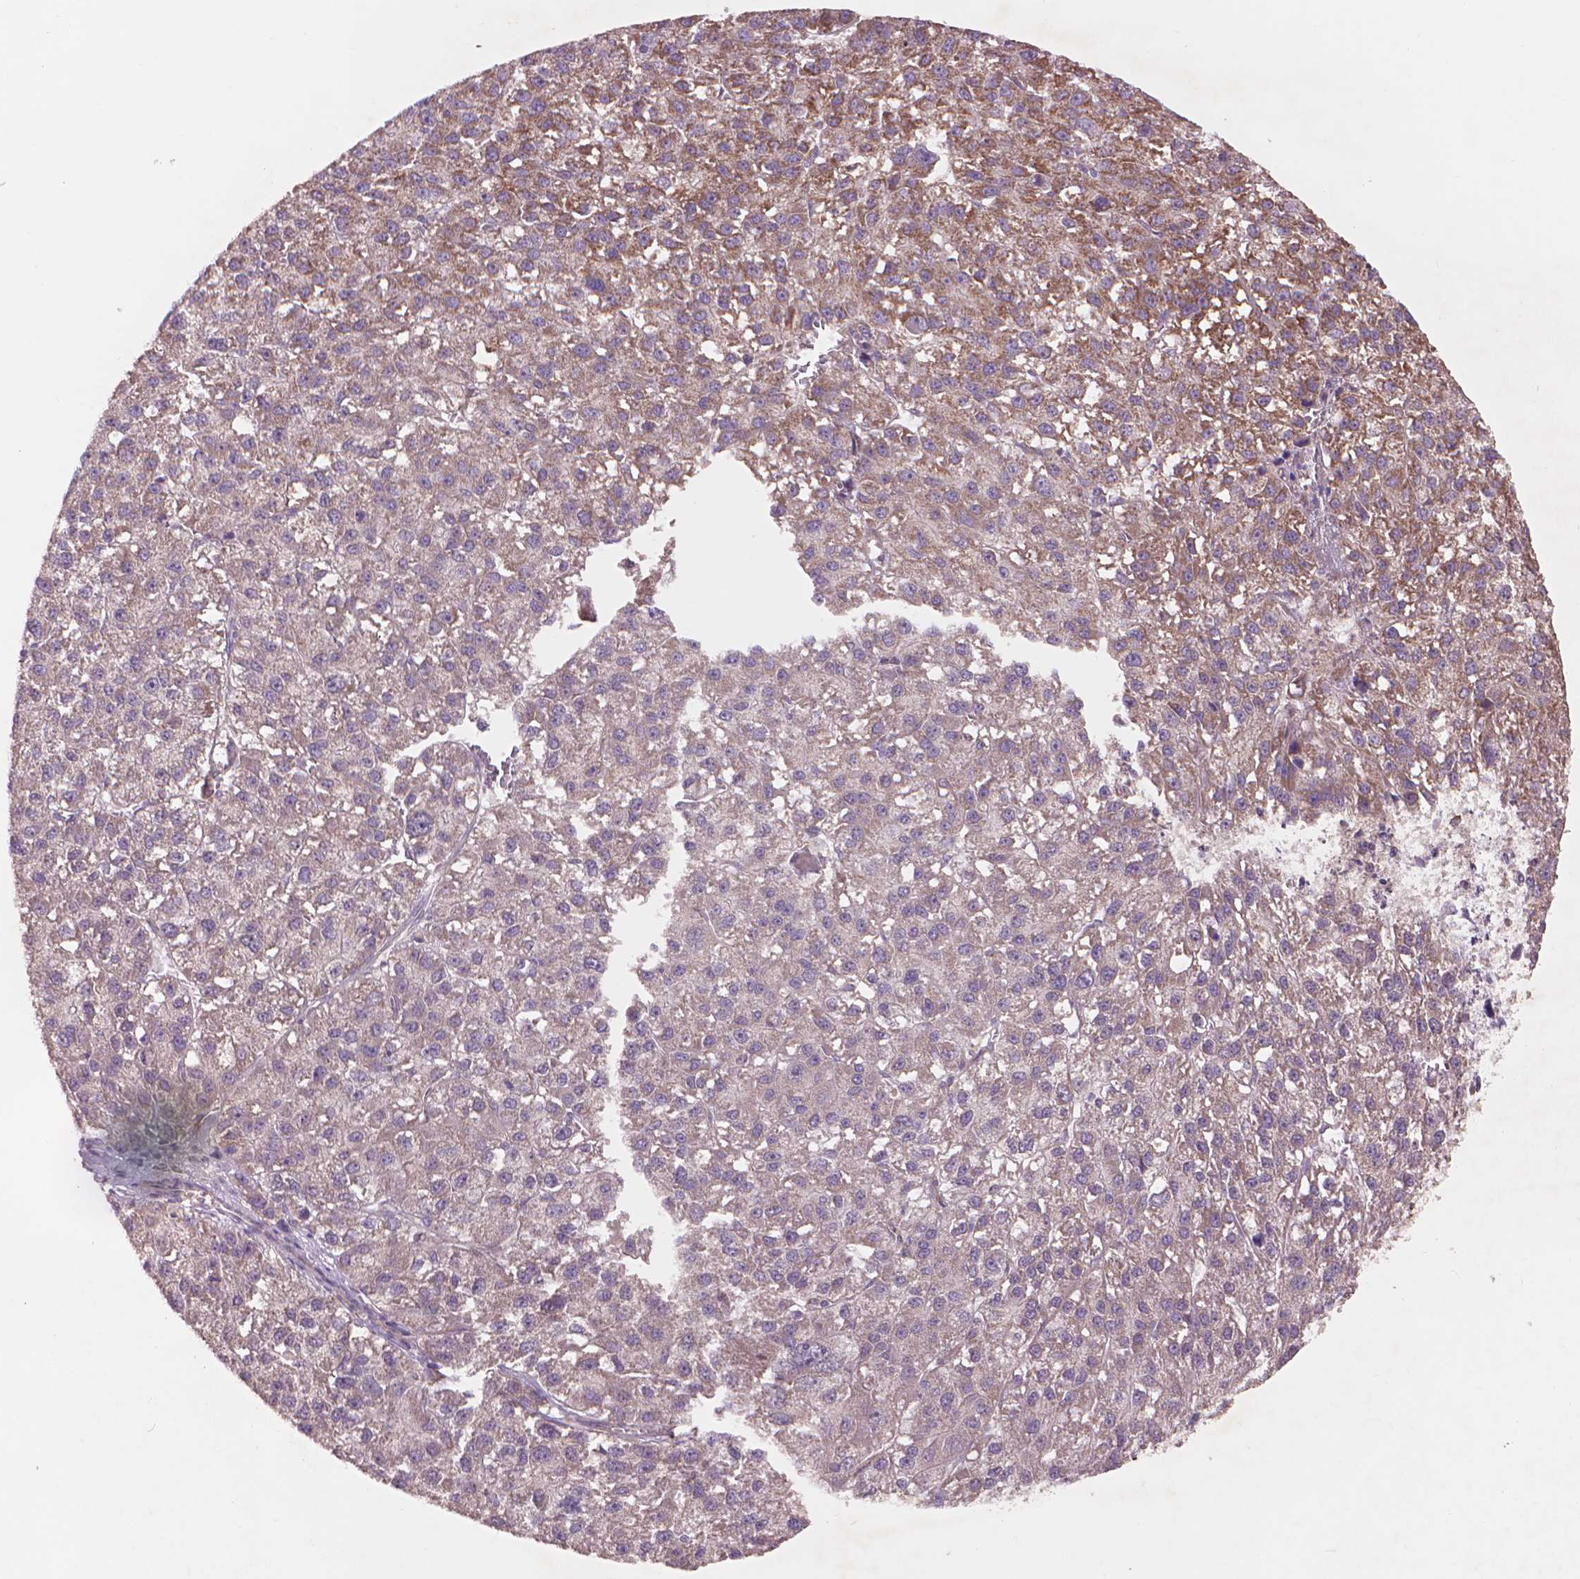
{"staining": {"intensity": "weak", "quantity": "25%-75%", "location": "cytoplasmic/membranous"}, "tissue": "liver cancer", "cell_type": "Tumor cells", "image_type": "cancer", "snomed": [{"axis": "morphology", "description": "Carcinoma, Hepatocellular, NOS"}, {"axis": "topography", "description": "Liver"}], "caption": "Hepatocellular carcinoma (liver) was stained to show a protein in brown. There is low levels of weak cytoplasmic/membranous staining in approximately 25%-75% of tumor cells.", "gene": "NLRX1", "patient": {"sex": "female", "age": 70}}